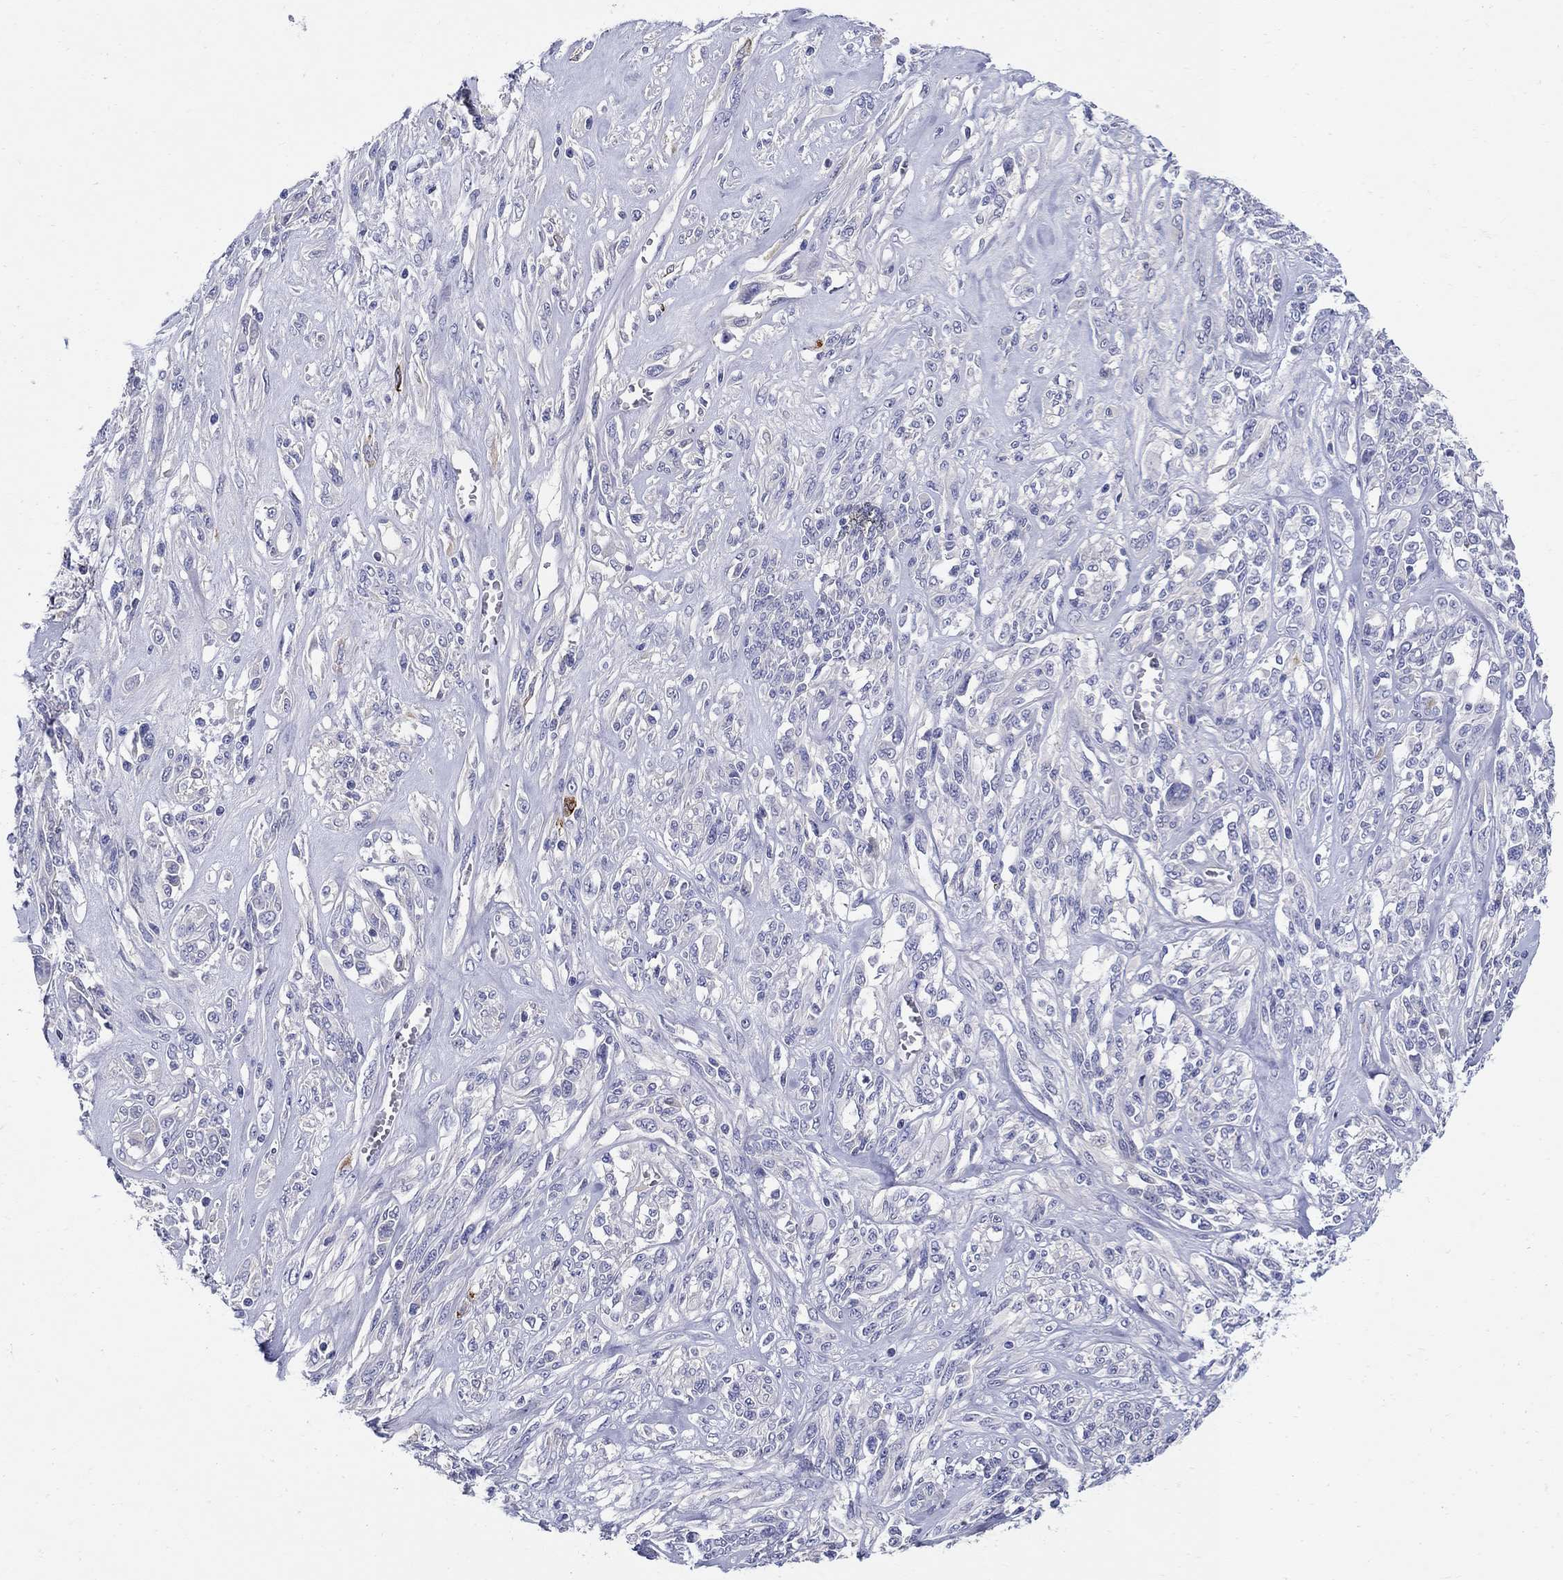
{"staining": {"intensity": "negative", "quantity": "none", "location": "none"}, "tissue": "melanoma", "cell_type": "Tumor cells", "image_type": "cancer", "snomed": [{"axis": "morphology", "description": "Malignant melanoma, NOS"}, {"axis": "topography", "description": "Skin"}], "caption": "There is no significant staining in tumor cells of malignant melanoma. (DAB immunohistochemistry visualized using brightfield microscopy, high magnification).", "gene": "CRYGD", "patient": {"sex": "female", "age": 91}}